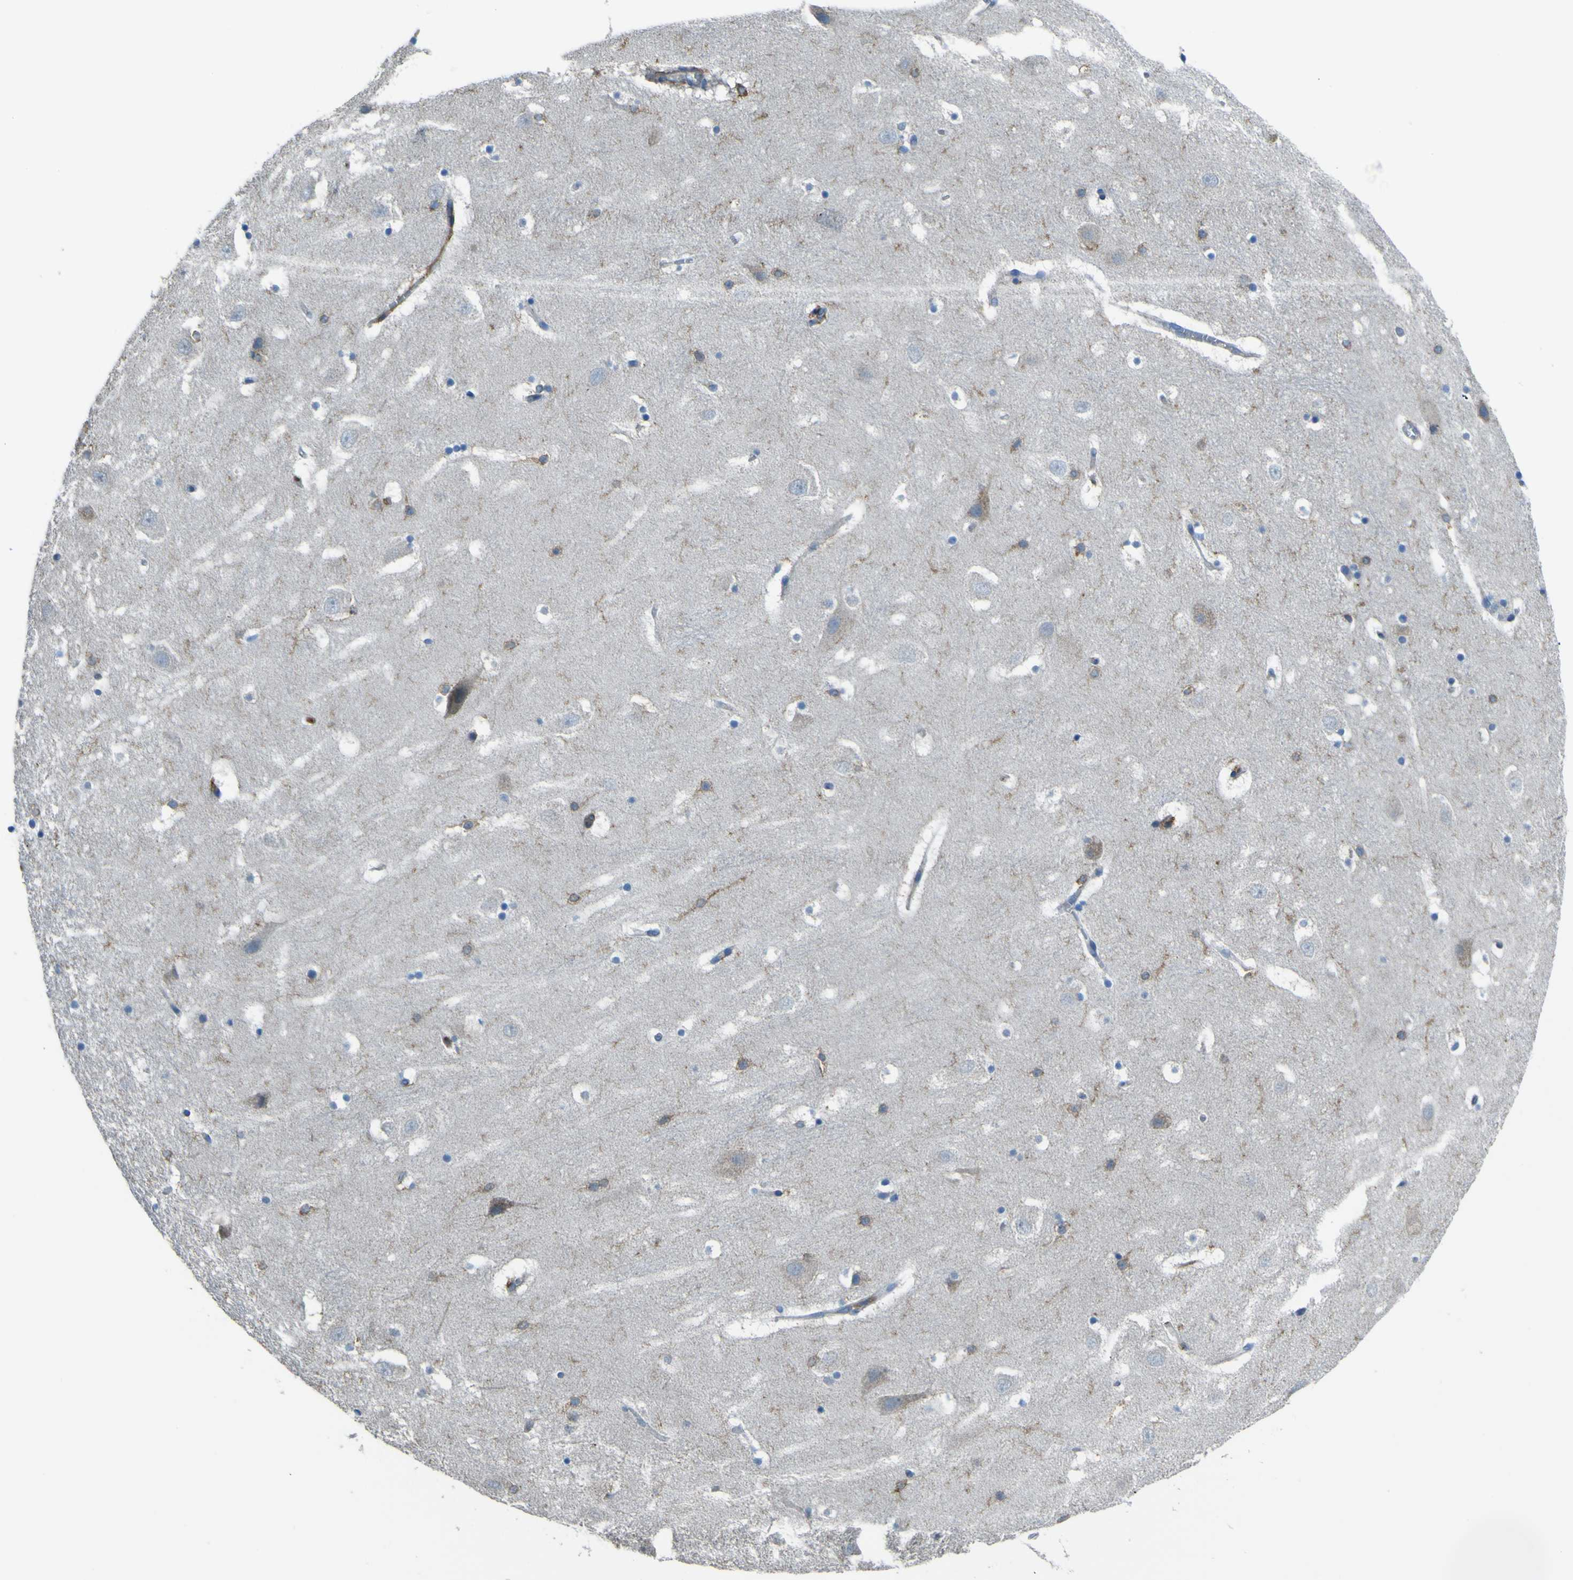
{"staining": {"intensity": "negative", "quantity": "none", "location": "none"}, "tissue": "hippocampus", "cell_type": "Glial cells", "image_type": "normal", "snomed": [{"axis": "morphology", "description": "Normal tissue, NOS"}, {"axis": "topography", "description": "Hippocampus"}], "caption": "Immunohistochemistry histopathology image of unremarkable hippocampus stained for a protein (brown), which shows no expression in glial cells. (IHC, brightfield microscopy, high magnification).", "gene": "LAIR1", "patient": {"sex": "male", "age": 45}}